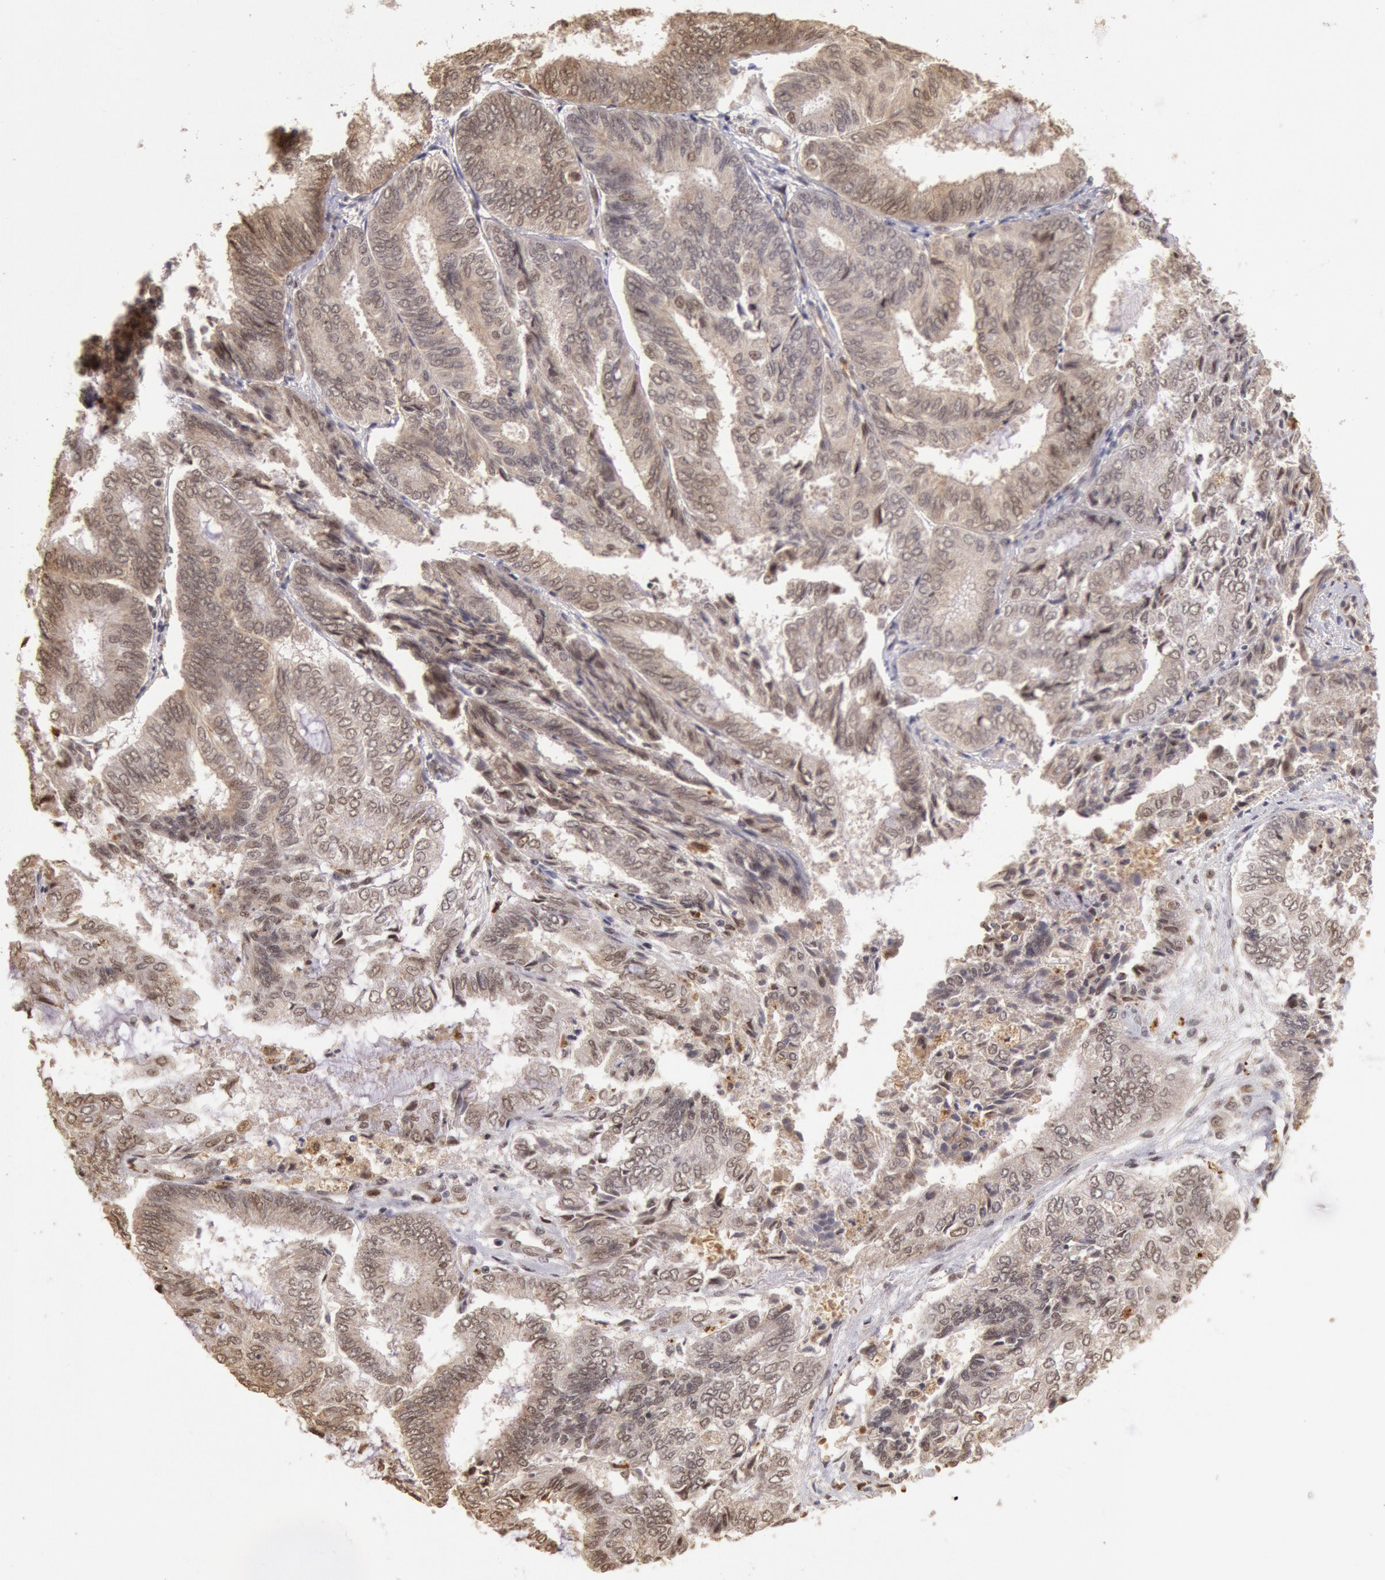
{"staining": {"intensity": "weak", "quantity": "25%-75%", "location": "nuclear"}, "tissue": "endometrial cancer", "cell_type": "Tumor cells", "image_type": "cancer", "snomed": [{"axis": "morphology", "description": "Adenocarcinoma, NOS"}, {"axis": "topography", "description": "Endometrium"}], "caption": "Immunohistochemical staining of human endometrial adenocarcinoma displays low levels of weak nuclear protein positivity in about 25%-75% of tumor cells.", "gene": "LIG4", "patient": {"sex": "female", "age": 59}}